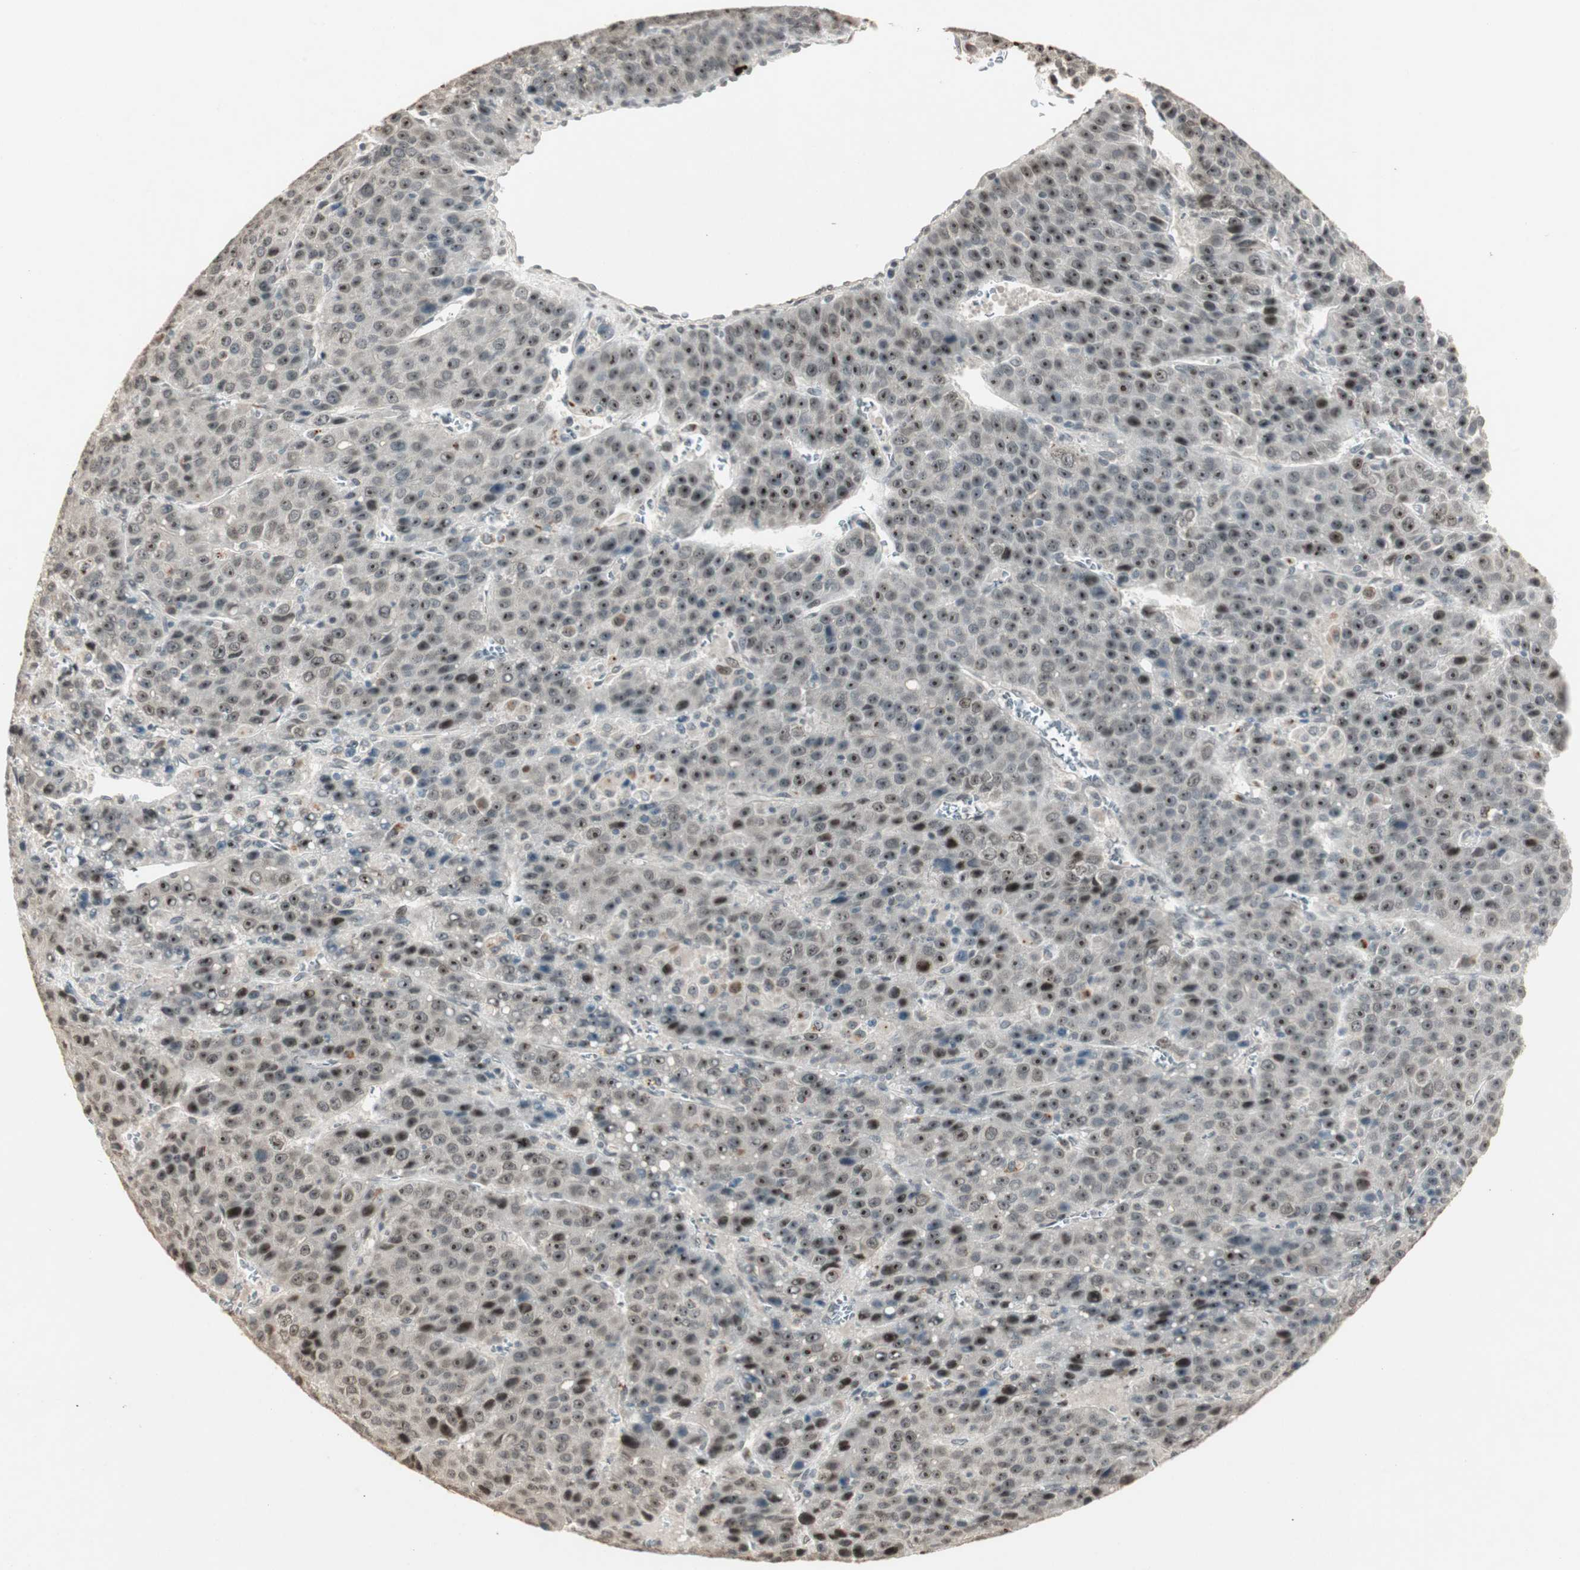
{"staining": {"intensity": "moderate", "quantity": ">75%", "location": "nuclear"}, "tissue": "liver cancer", "cell_type": "Tumor cells", "image_type": "cancer", "snomed": [{"axis": "morphology", "description": "Carcinoma, Hepatocellular, NOS"}, {"axis": "topography", "description": "Liver"}], "caption": "Immunohistochemical staining of hepatocellular carcinoma (liver) displays medium levels of moderate nuclear protein expression in approximately >75% of tumor cells.", "gene": "ETV4", "patient": {"sex": "female", "age": 53}}